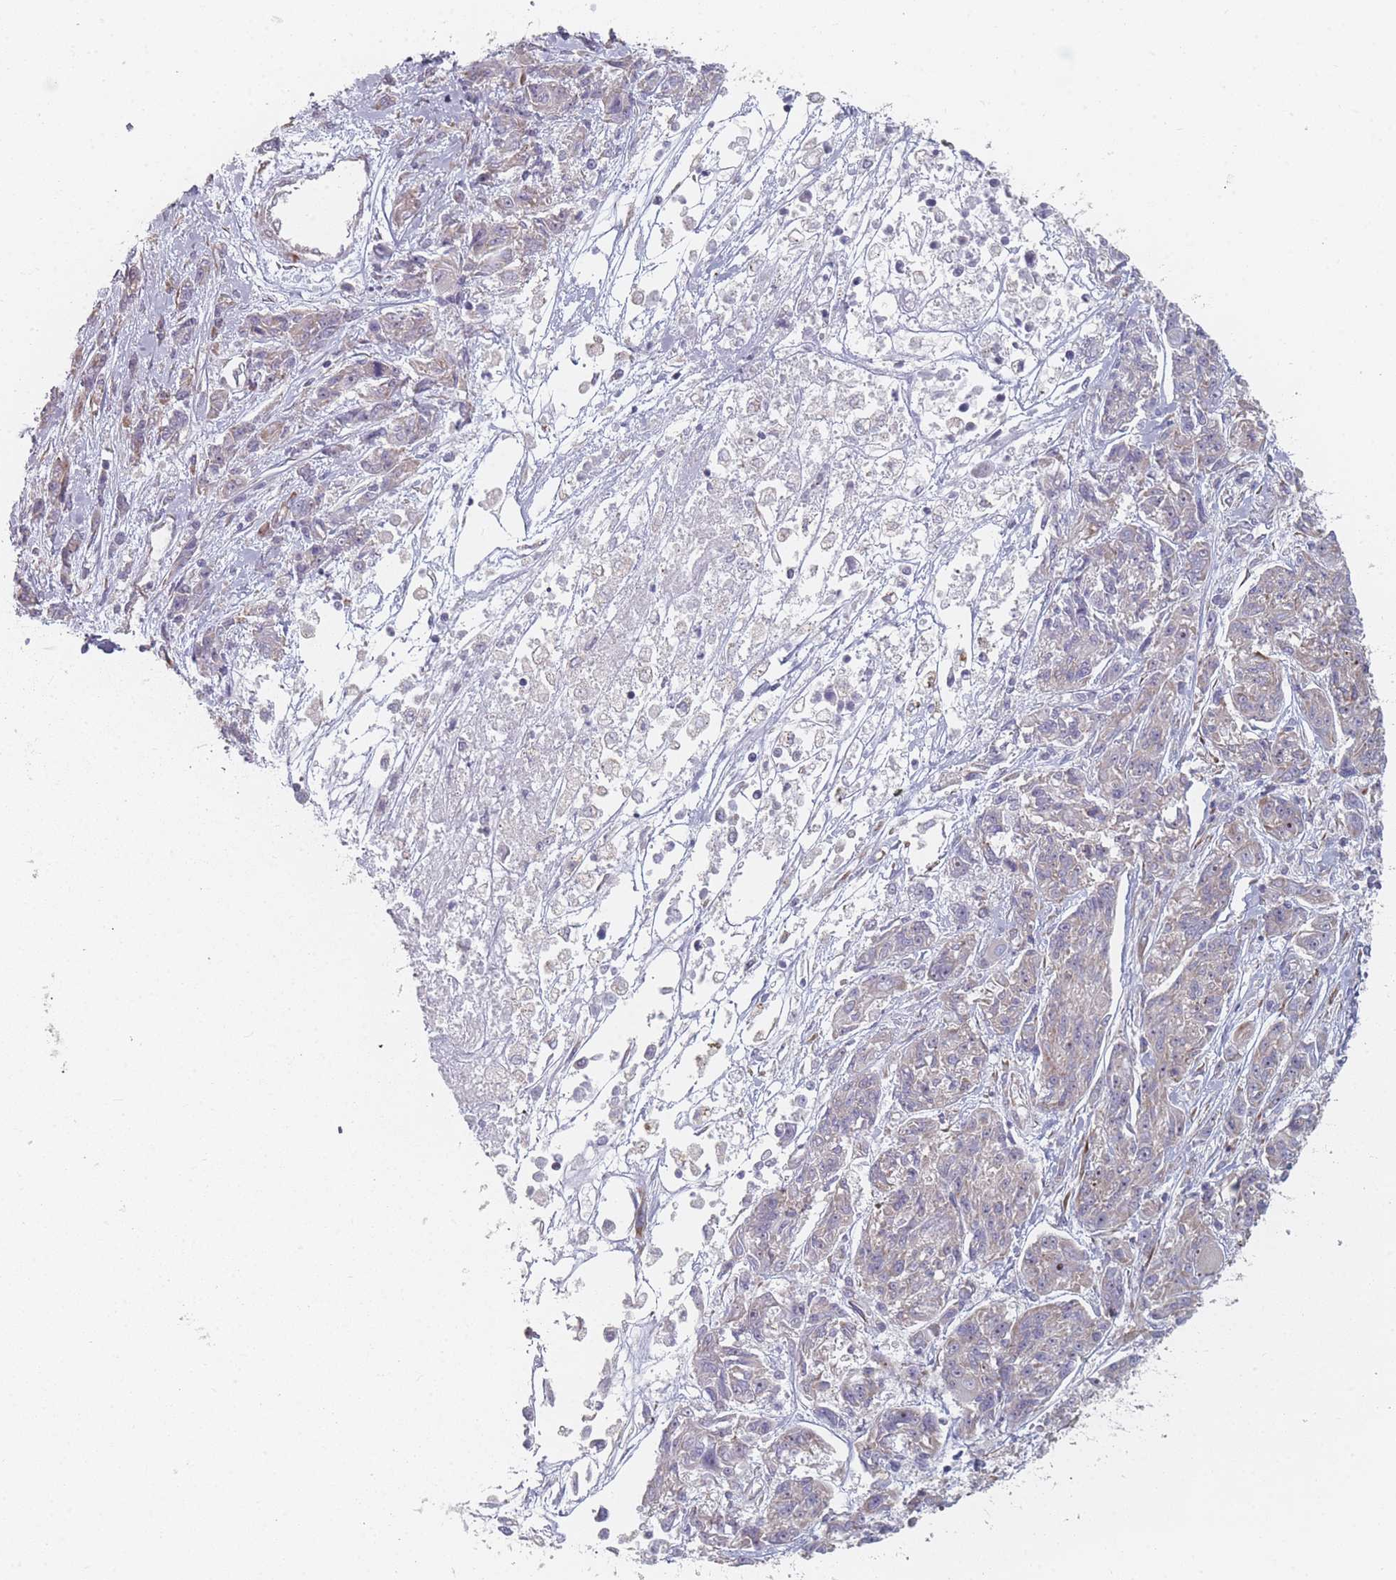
{"staining": {"intensity": "negative", "quantity": "none", "location": "none"}, "tissue": "melanoma", "cell_type": "Tumor cells", "image_type": "cancer", "snomed": [{"axis": "morphology", "description": "Malignant melanoma, NOS"}, {"axis": "topography", "description": "Skin"}], "caption": "Immunohistochemistry (IHC) micrograph of neoplastic tissue: malignant melanoma stained with DAB reveals no significant protein expression in tumor cells.", "gene": "CACNG5", "patient": {"sex": "male", "age": 53}}